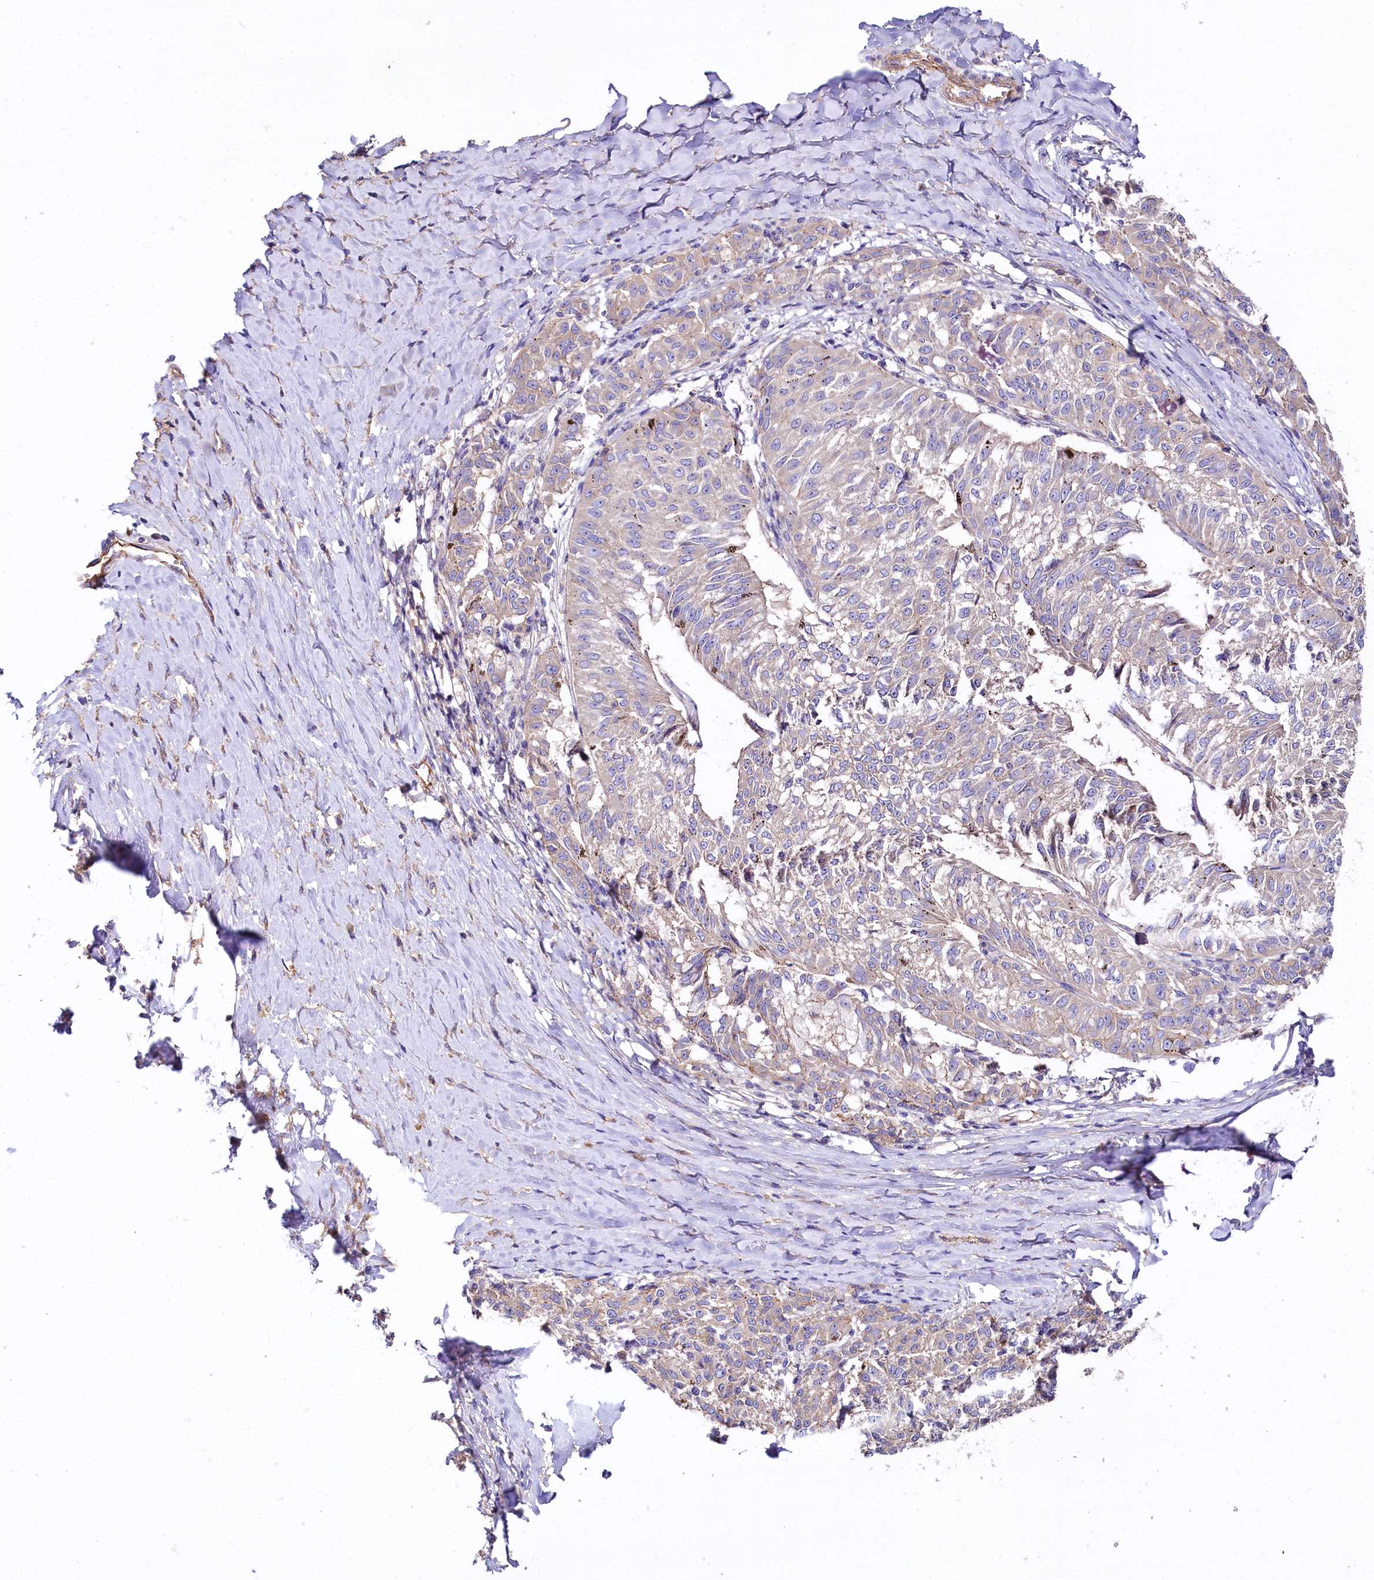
{"staining": {"intensity": "negative", "quantity": "none", "location": "none"}, "tissue": "melanoma", "cell_type": "Tumor cells", "image_type": "cancer", "snomed": [{"axis": "morphology", "description": "Malignant melanoma, NOS"}, {"axis": "topography", "description": "Skin"}], "caption": "This is a histopathology image of immunohistochemistry (IHC) staining of malignant melanoma, which shows no expression in tumor cells.", "gene": "FCHSD2", "patient": {"sex": "female", "age": 72}}